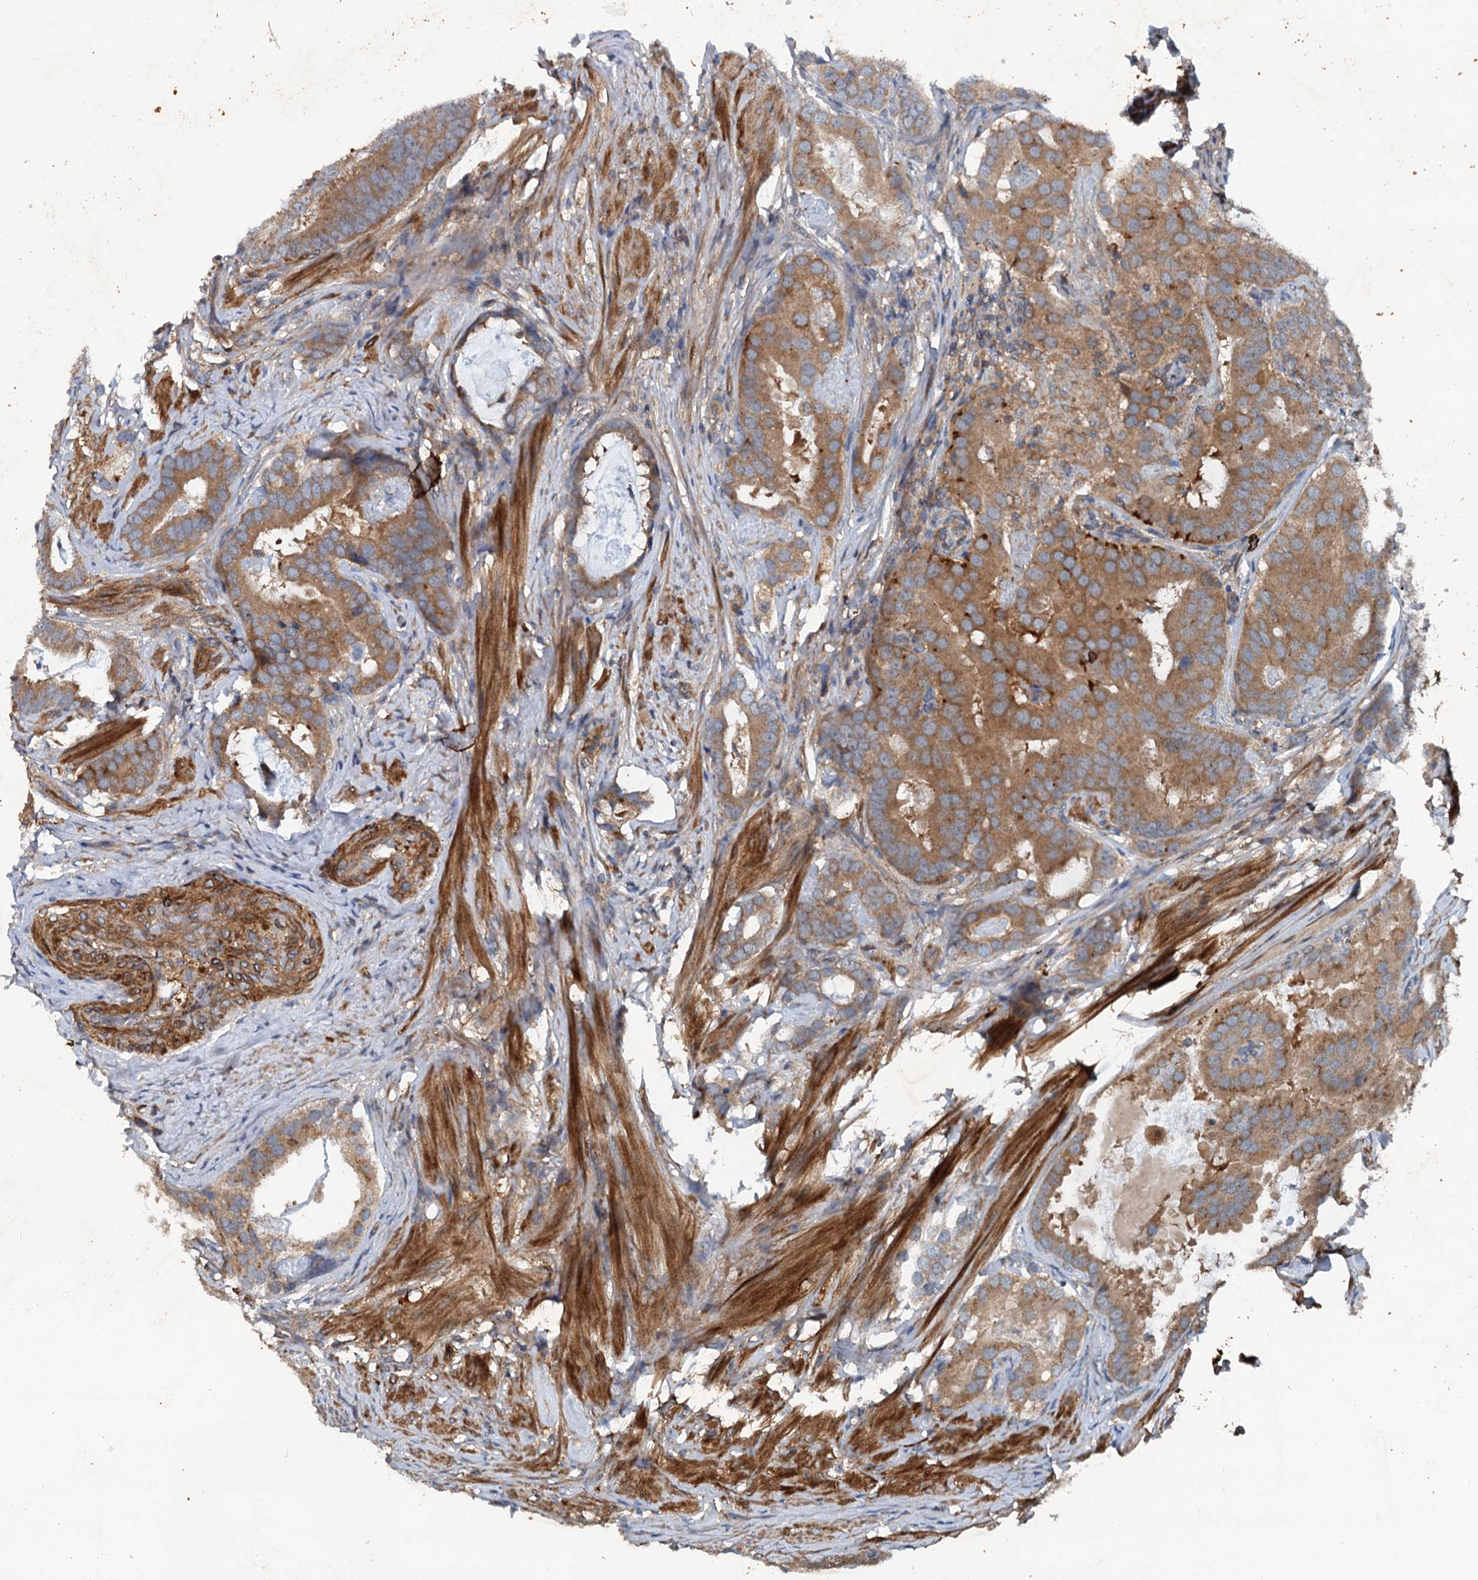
{"staining": {"intensity": "moderate", "quantity": ">75%", "location": "cytoplasmic/membranous"}, "tissue": "prostate cancer", "cell_type": "Tumor cells", "image_type": "cancer", "snomed": [{"axis": "morphology", "description": "Adenocarcinoma, Low grade"}, {"axis": "topography", "description": "Prostate"}], "caption": "Protein staining demonstrates moderate cytoplasmic/membranous expression in approximately >75% of tumor cells in prostate low-grade adenocarcinoma.", "gene": "TEDC1", "patient": {"sex": "male", "age": 71}}